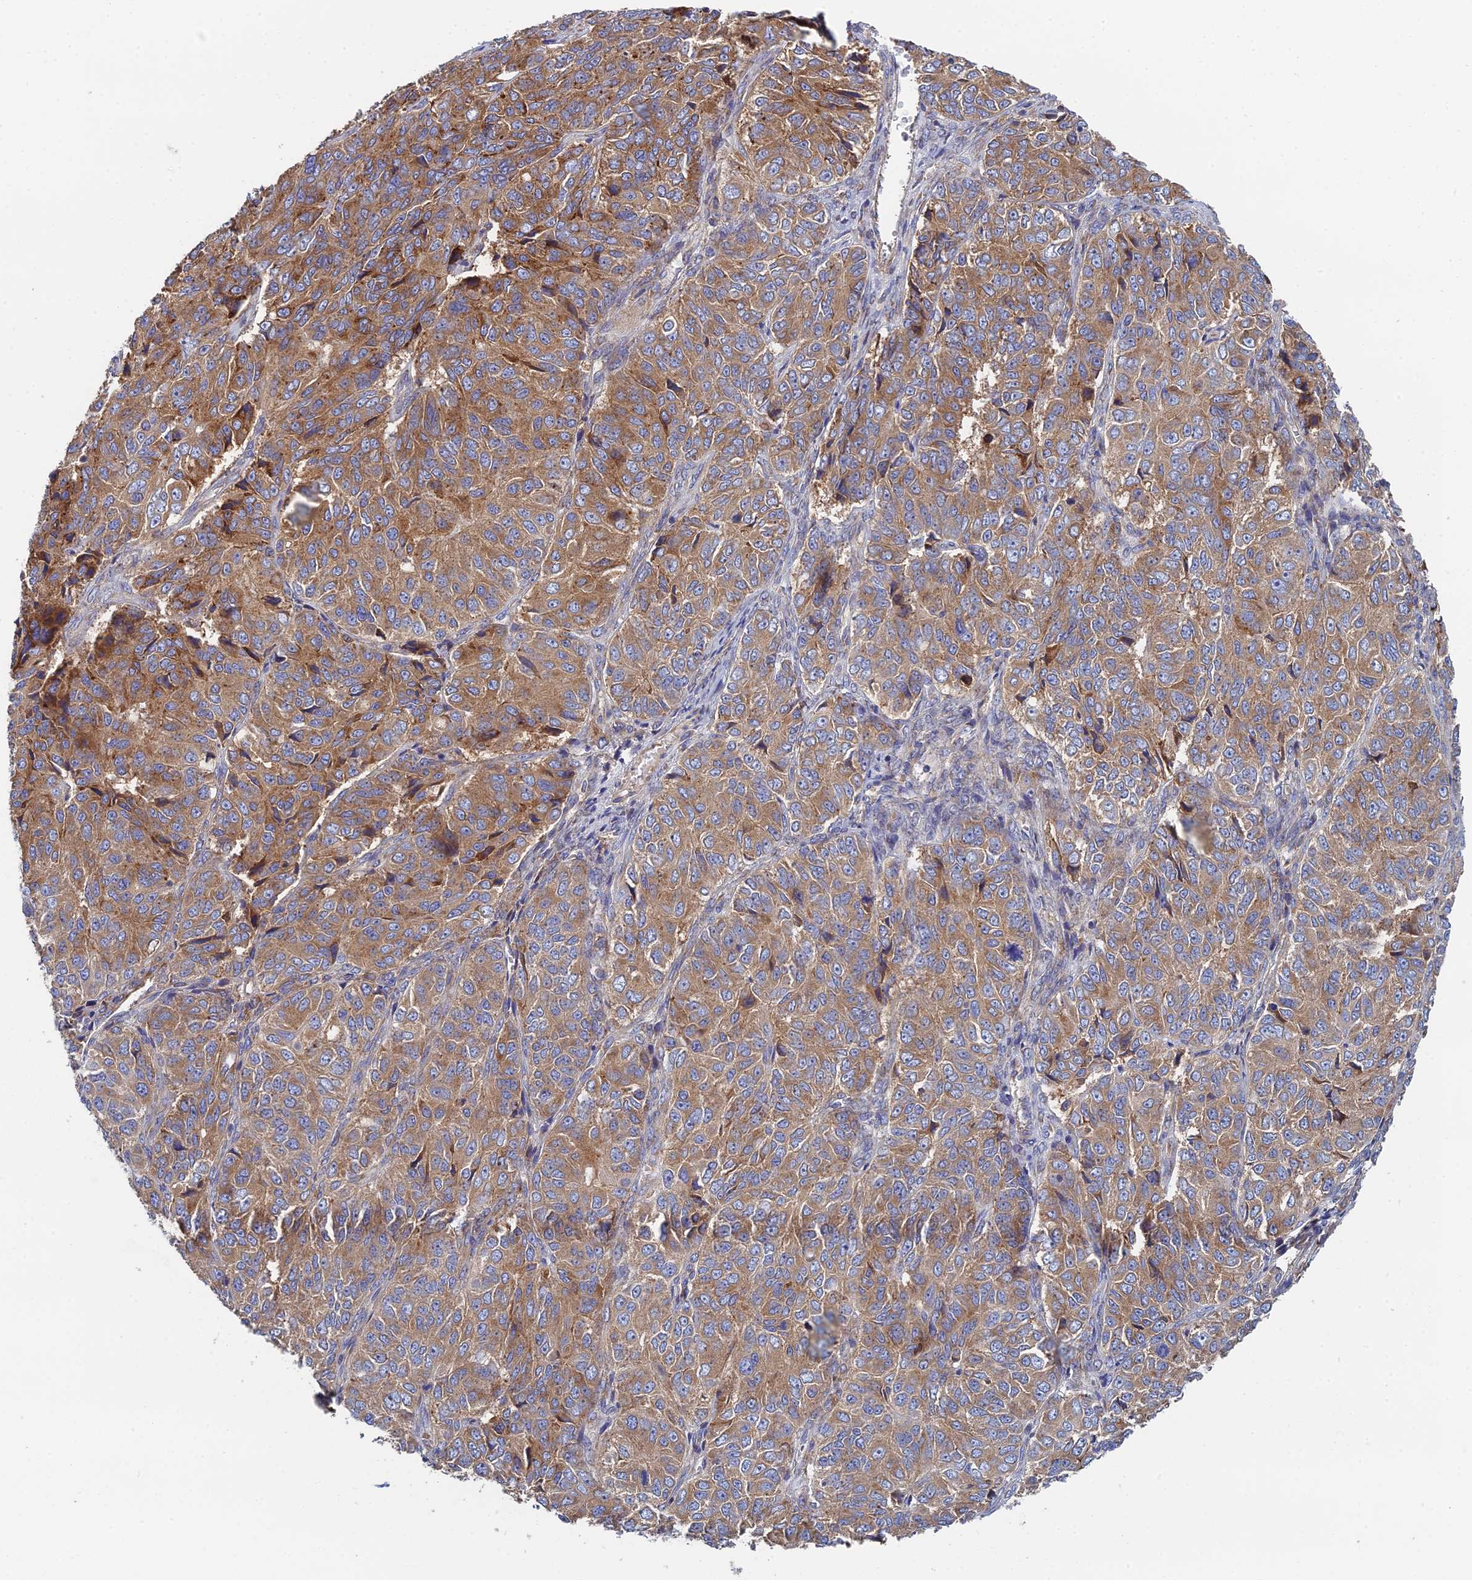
{"staining": {"intensity": "moderate", "quantity": ">75%", "location": "cytoplasmic/membranous"}, "tissue": "ovarian cancer", "cell_type": "Tumor cells", "image_type": "cancer", "snomed": [{"axis": "morphology", "description": "Carcinoma, endometroid"}, {"axis": "topography", "description": "Ovary"}], "caption": "Protein positivity by IHC demonstrates moderate cytoplasmic/membranous expression in approximately >75% of tumor cells in ovarian cancer (endometroid carcinoma).", "gene": "CLCN3", "patient": {"sex": "female", "age": 51}}